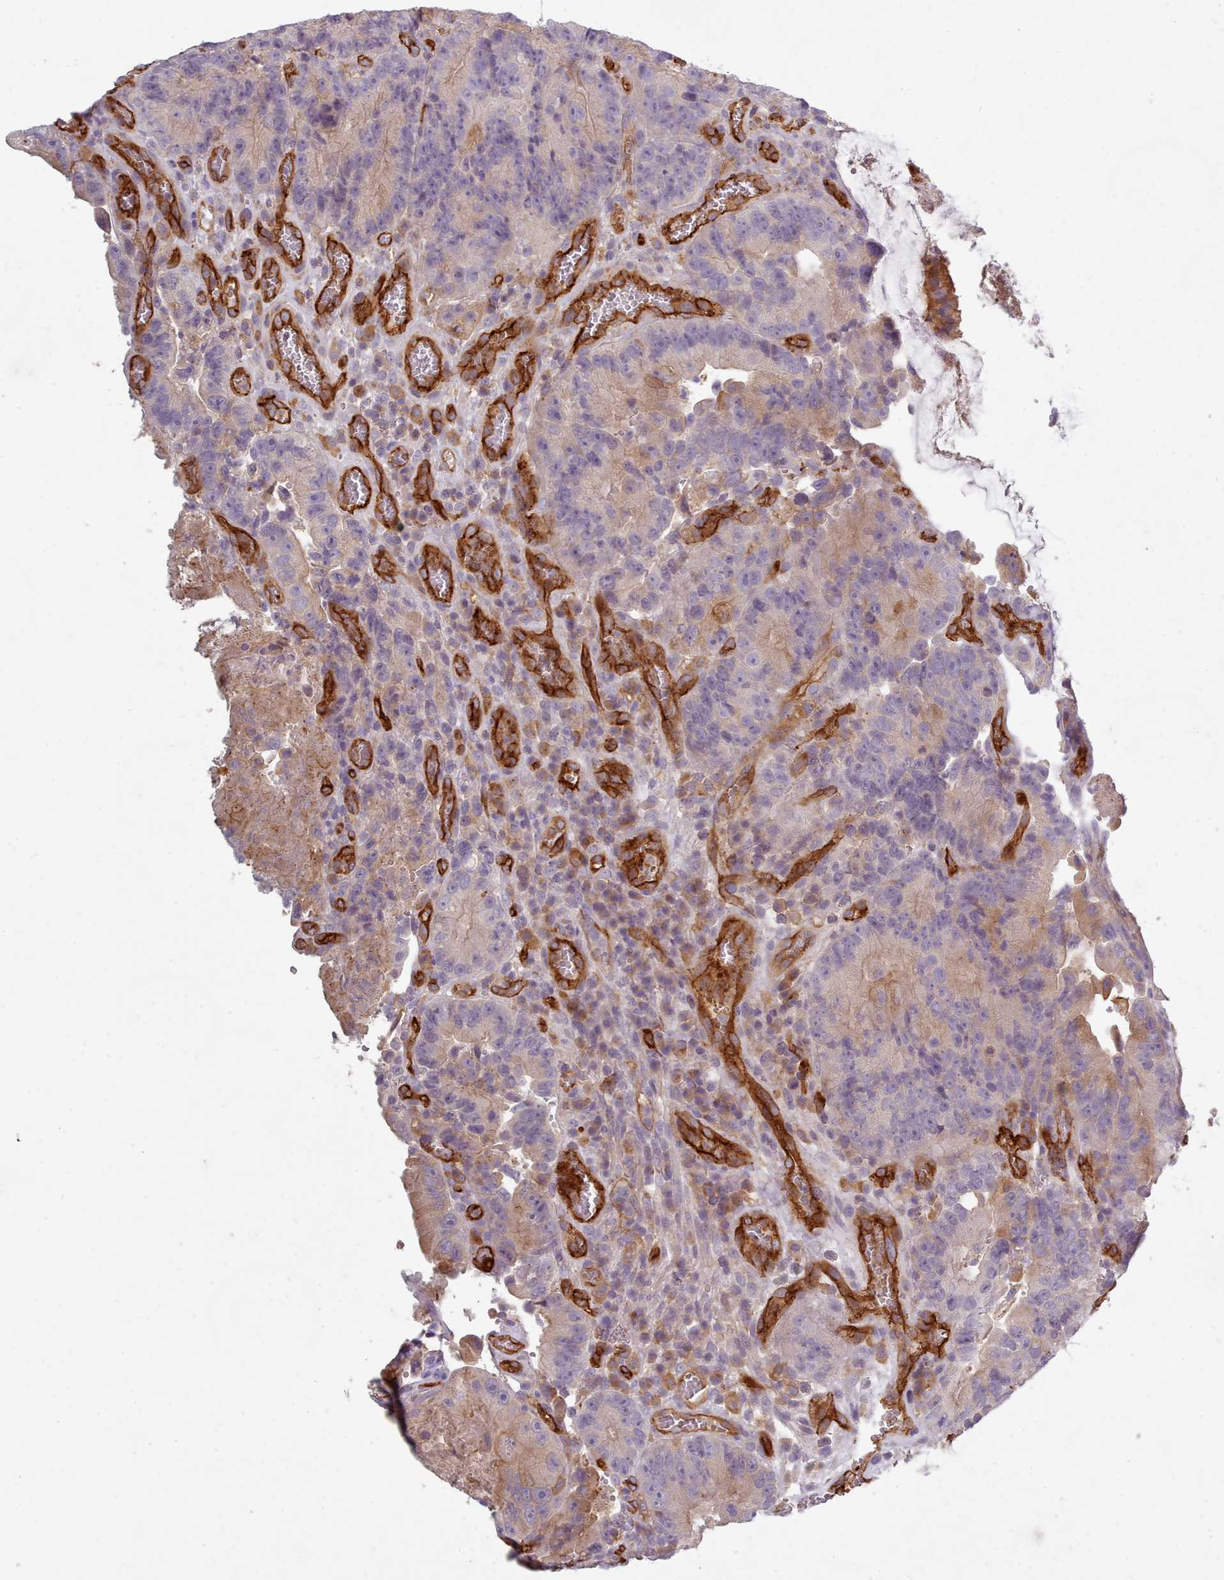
{"staining": {"intensity": "weak", "quantity": "<25%", "location": "cytoplasmic/membranous"}, "tissue": "colorectal cancer", "cell_type": "Tumor cells", "image_type": "cancer", "snomed": [{"axis": "morphology", "description": "Adenocarcinoma, NOS"}, {"axis": "topography", "description": "Colon"}], "caption": "The photomicrograph reveals no staining of tumor cells in adenocarcinoma (colorectal).", "gene": "CD300LF", "patient": {"sex": "female", "age": 86}}